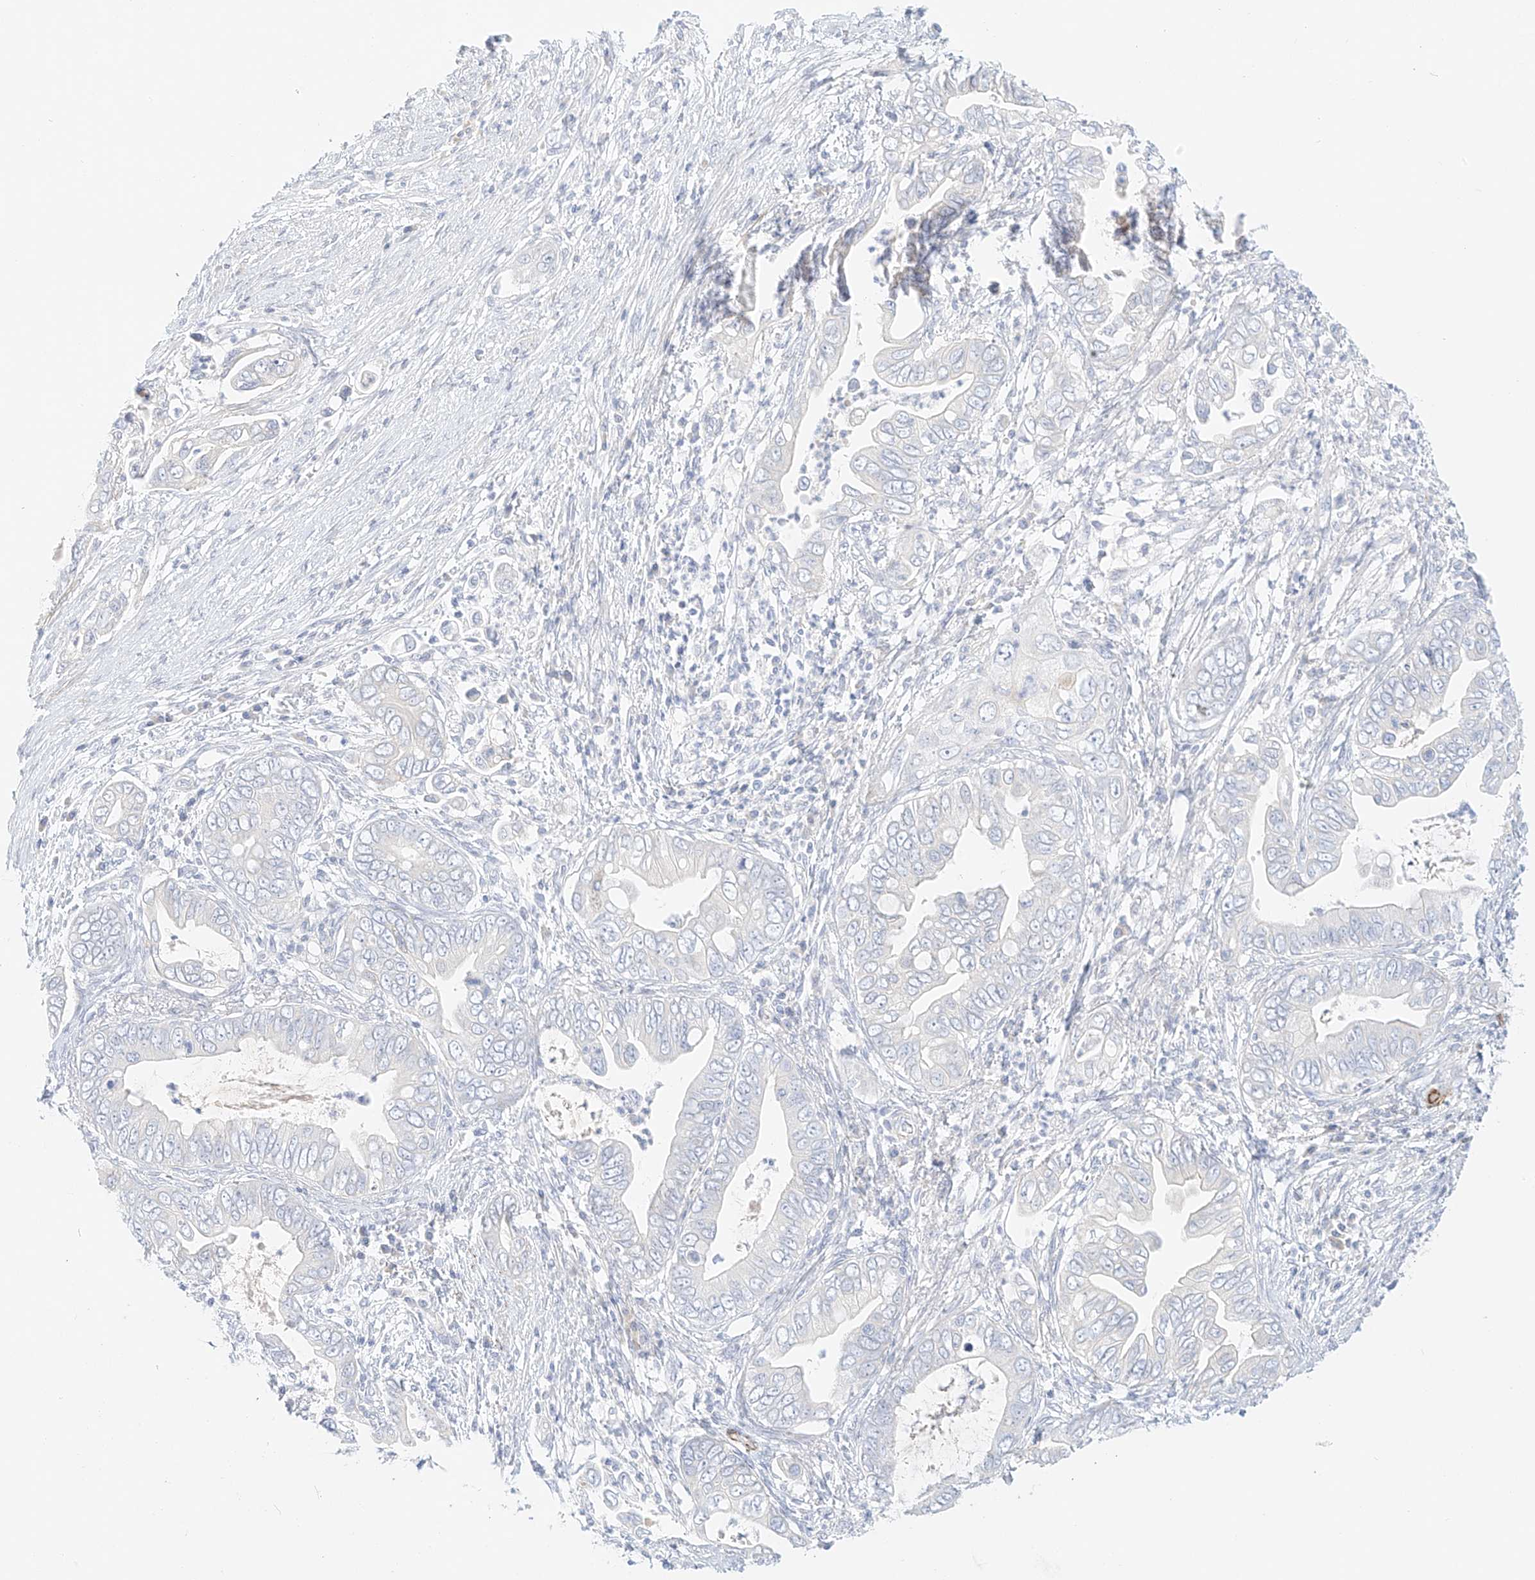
{"staining": {"intensity": "negative", "quantity": "none", "location": "none"}, "tissue": "pancreatic cancer", "cell_type": "Tumor cells", "image_type": "cancer", "snomed": [{"axis": "morphology", "description": "Adenocarcinoma, NOS"}, {"axis": "topography", "description": "Pancreas"}], "caption": "This is an immunohistochemistry photomicrograph of pancreatic adenocarcinoma. There is no expression in tumor cells.", "gene": "ST3GAL5", "patient": {"sex": "male", "age": 75}}